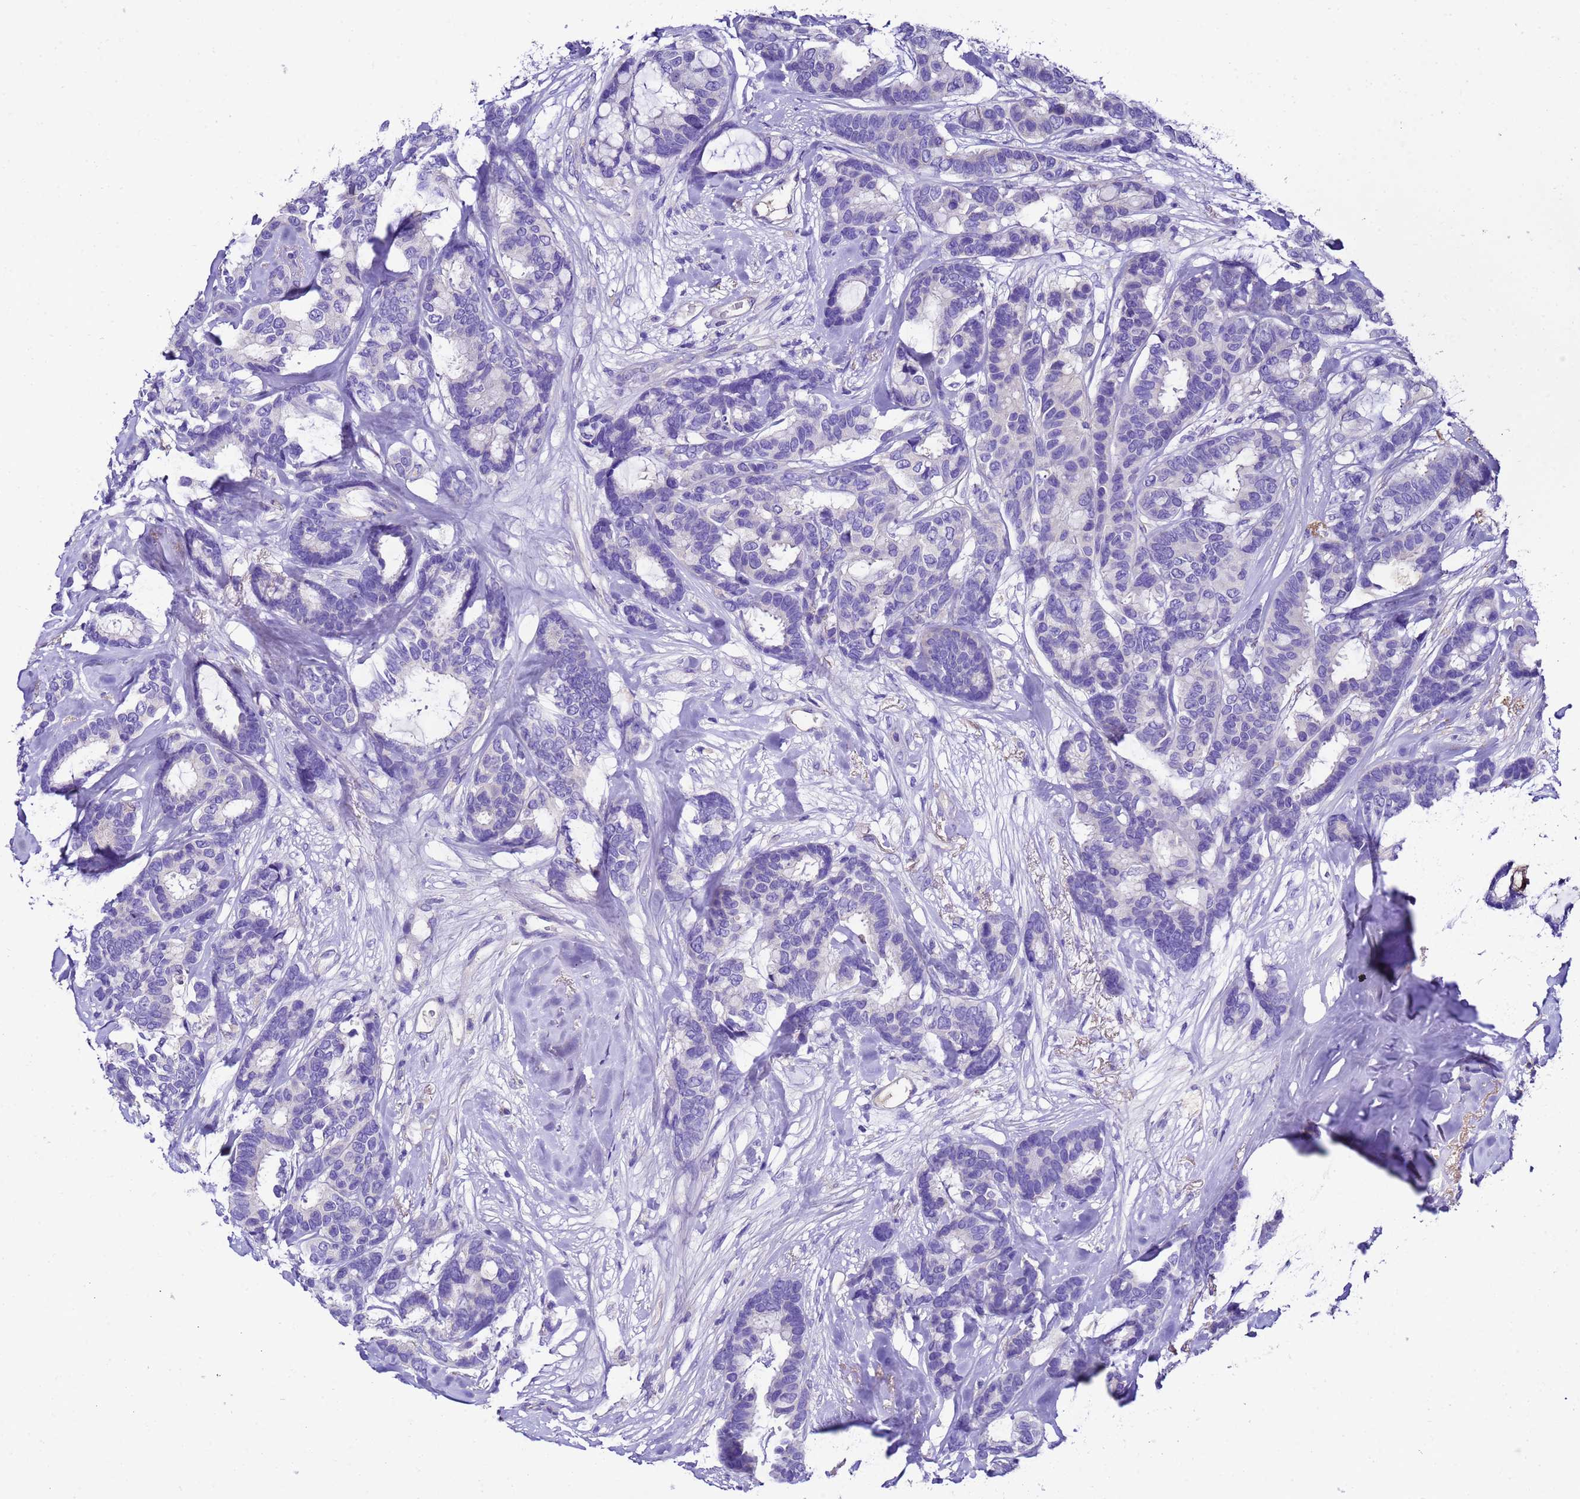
{"staining": {"intensity": "negative", "quantity": "none", "location": "none"}, "tissue": "breast cancer", "cell_type": "Tumor cells", "image_type": "cancer", "snomed": [{"axis": "morphology", "description": "Duct carcinoma"}, {"axis": "topography", "description": "Breast"}], "caption": "Tumor cells are negative for brown protein staining in breast cancer (intraductal carcinoma). (DAB (3,3'-diaminobenzidine) immunohistochemistry (IHC) with hematoxylin counter stain).", "gene": "UGT2A1", "patient": {"sex": "female", "age": 87}}